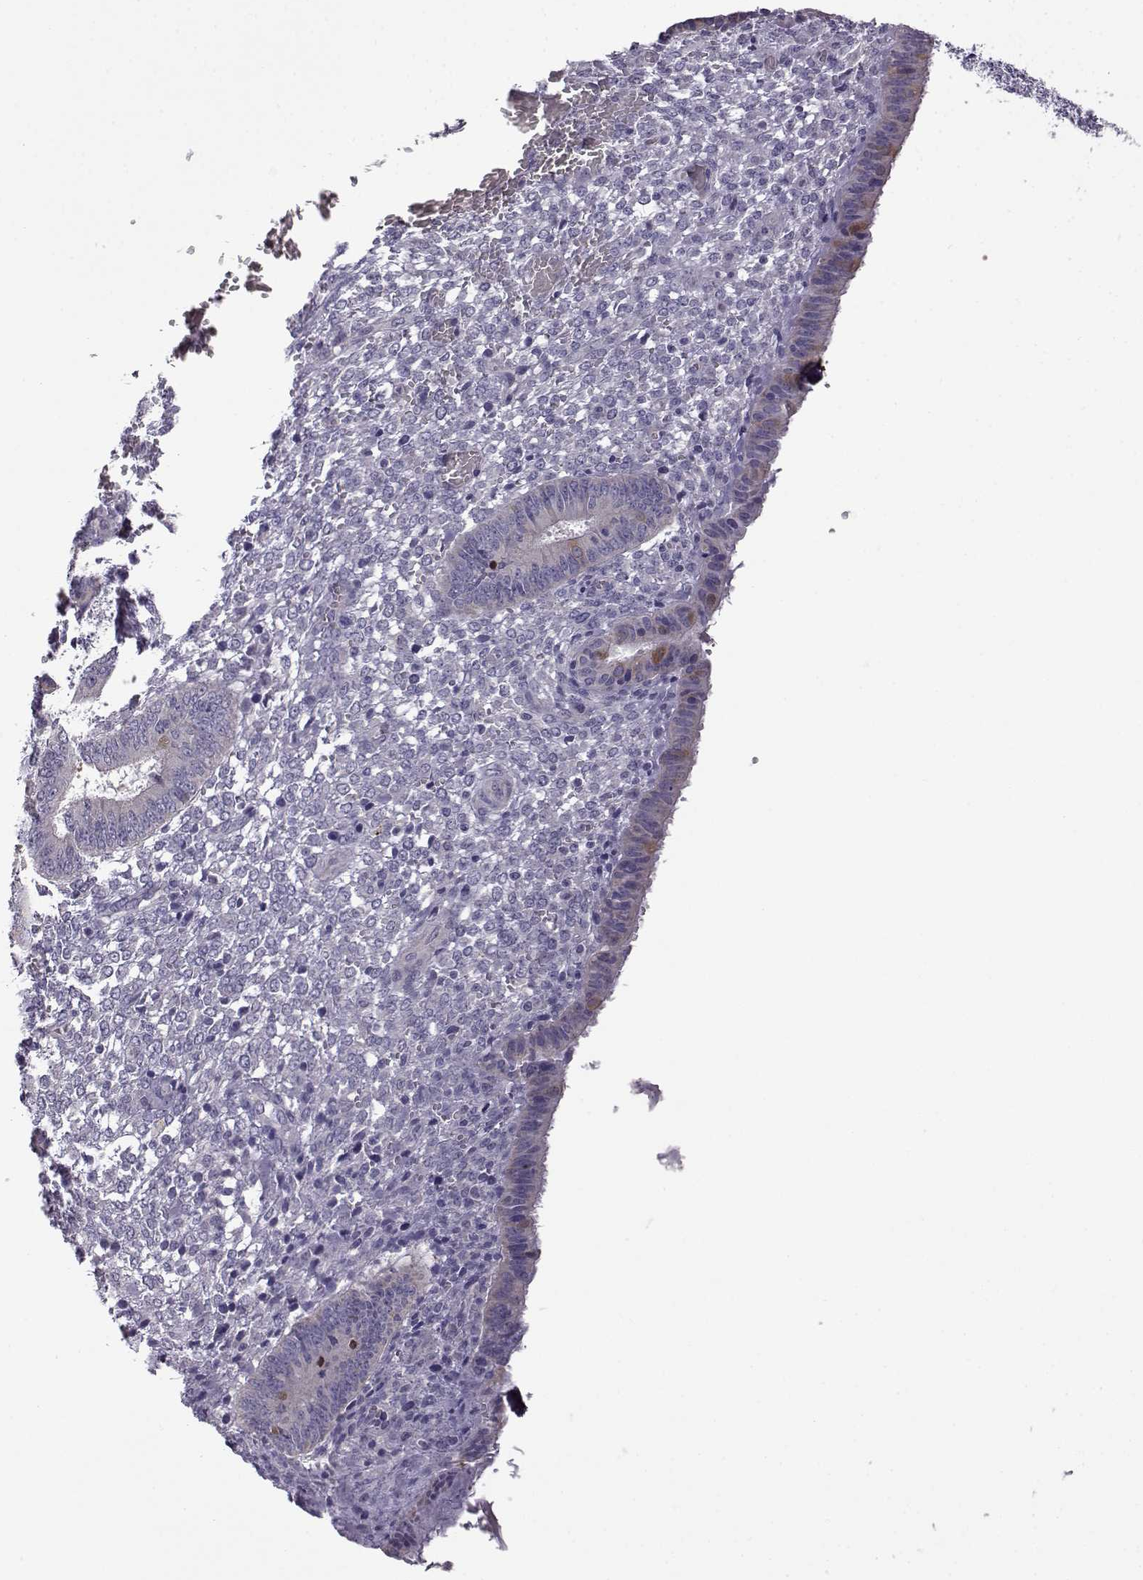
{"staining": {"intensity": "negative", "quantity": "none", "location": "none"}, "tissue": "endometrium", "cell_type": "Cells in endometrial stroma", "image_type": "normal", "snomed": [{"axis": "morphology", "description": "Normal tissue, NOS"}, {"axis": "topography", "description": "Endometrium"}], "caption": "Endometrium stained for a protein using immunohistochemistry shows no positivity cells in endometrial stroma.", "gene": "VGF", "patient": {"sex": "female", "age": 42}}